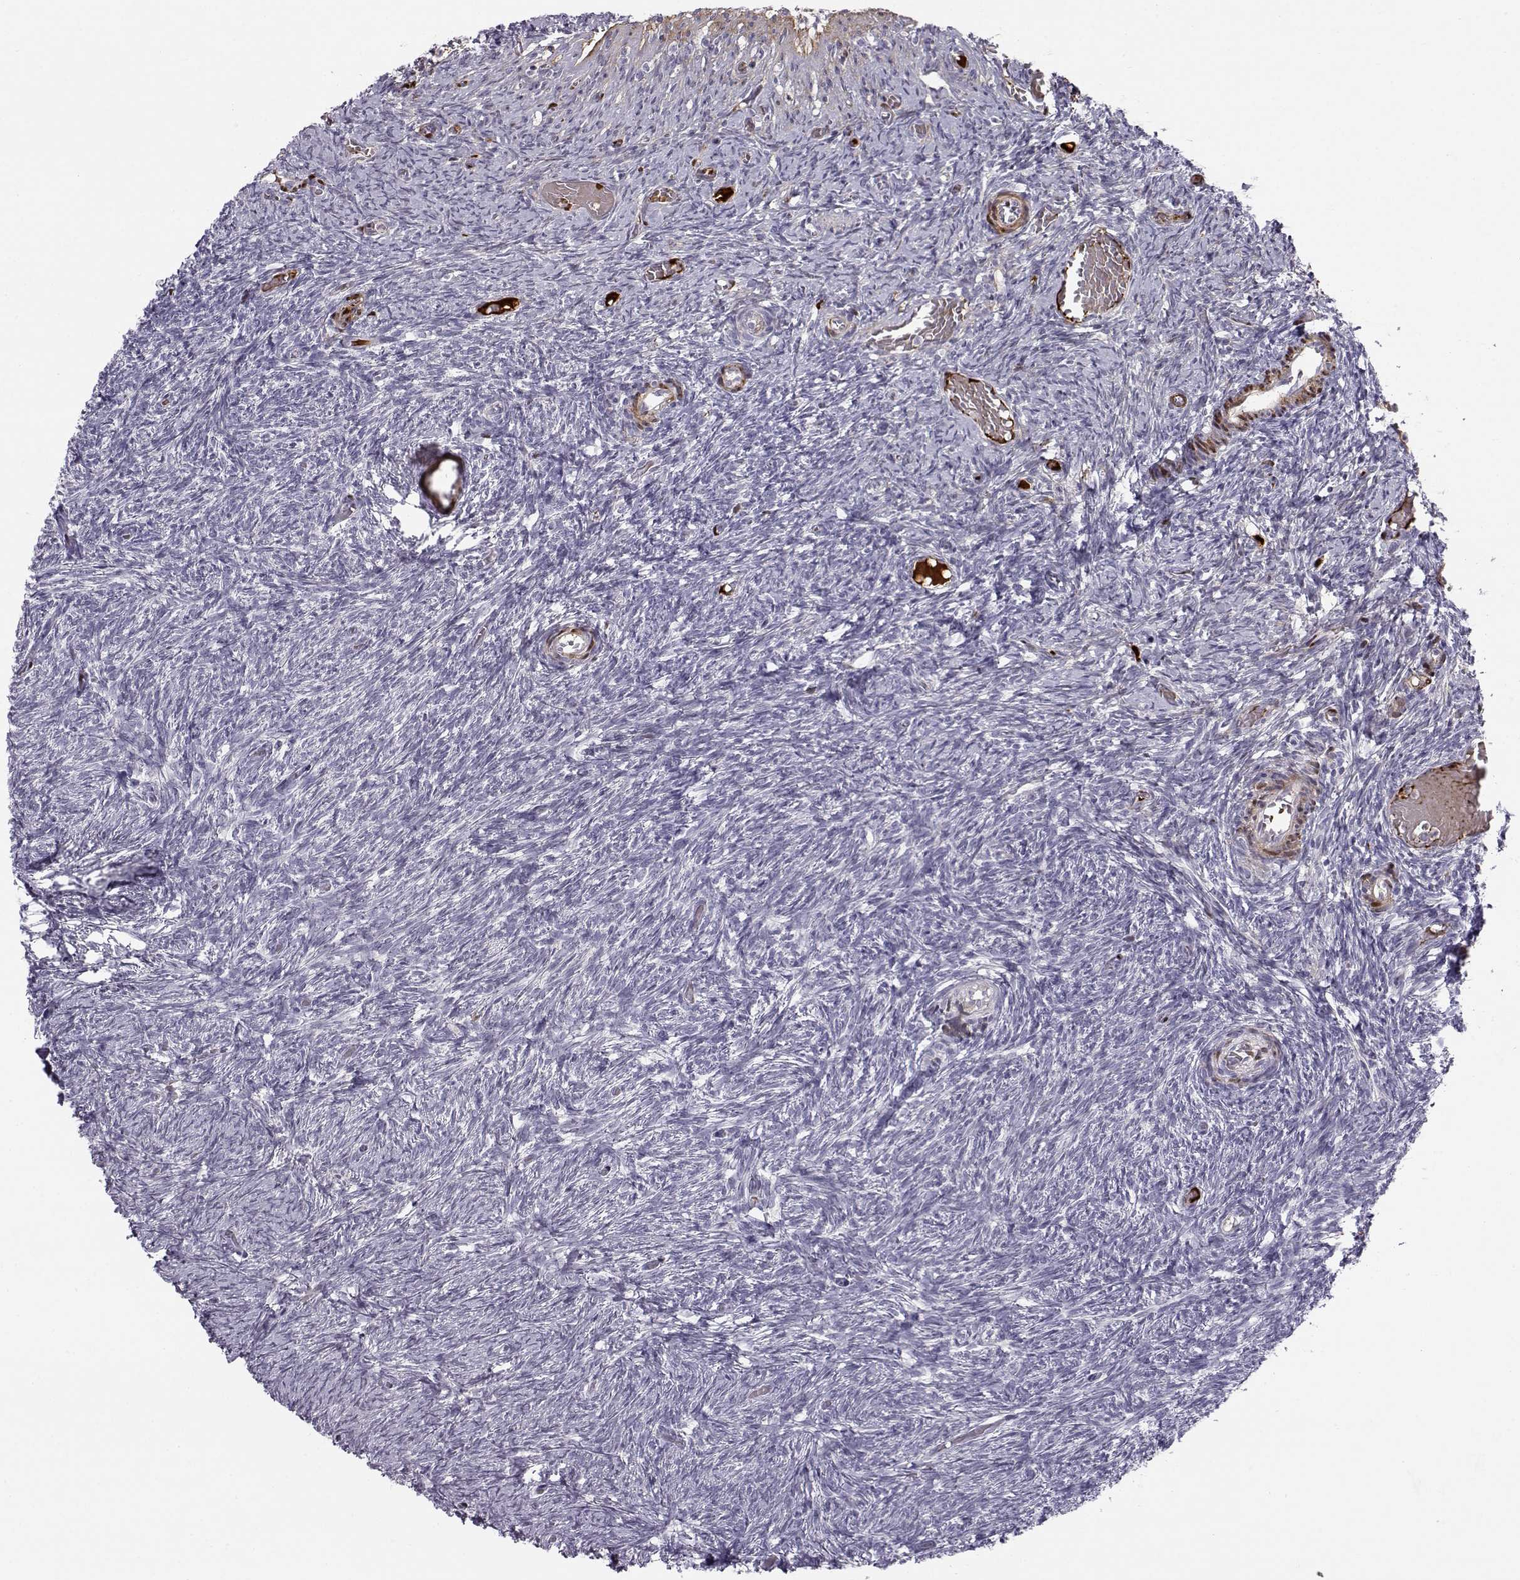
{"staining": {"intensity": "negative", "quantity": "none", "location": "none"}, "tissue": "ovary", "cell_type": "Follicle cells", "image_type": "normal", "snomed": [{"axis": "morphology", "description": "Normal tissue, NOS"}, {"axis": "topography", "description": "Ovary"}], "caption": "Ovary was stained to show a protein in brown. There is no significant expression in follicle cells. (Brightfield microscopy of DAB immunohistochemistry at high magnification).", "gene": "PABPC1L2A", "patient": {"sex": "female", "age": 39}}